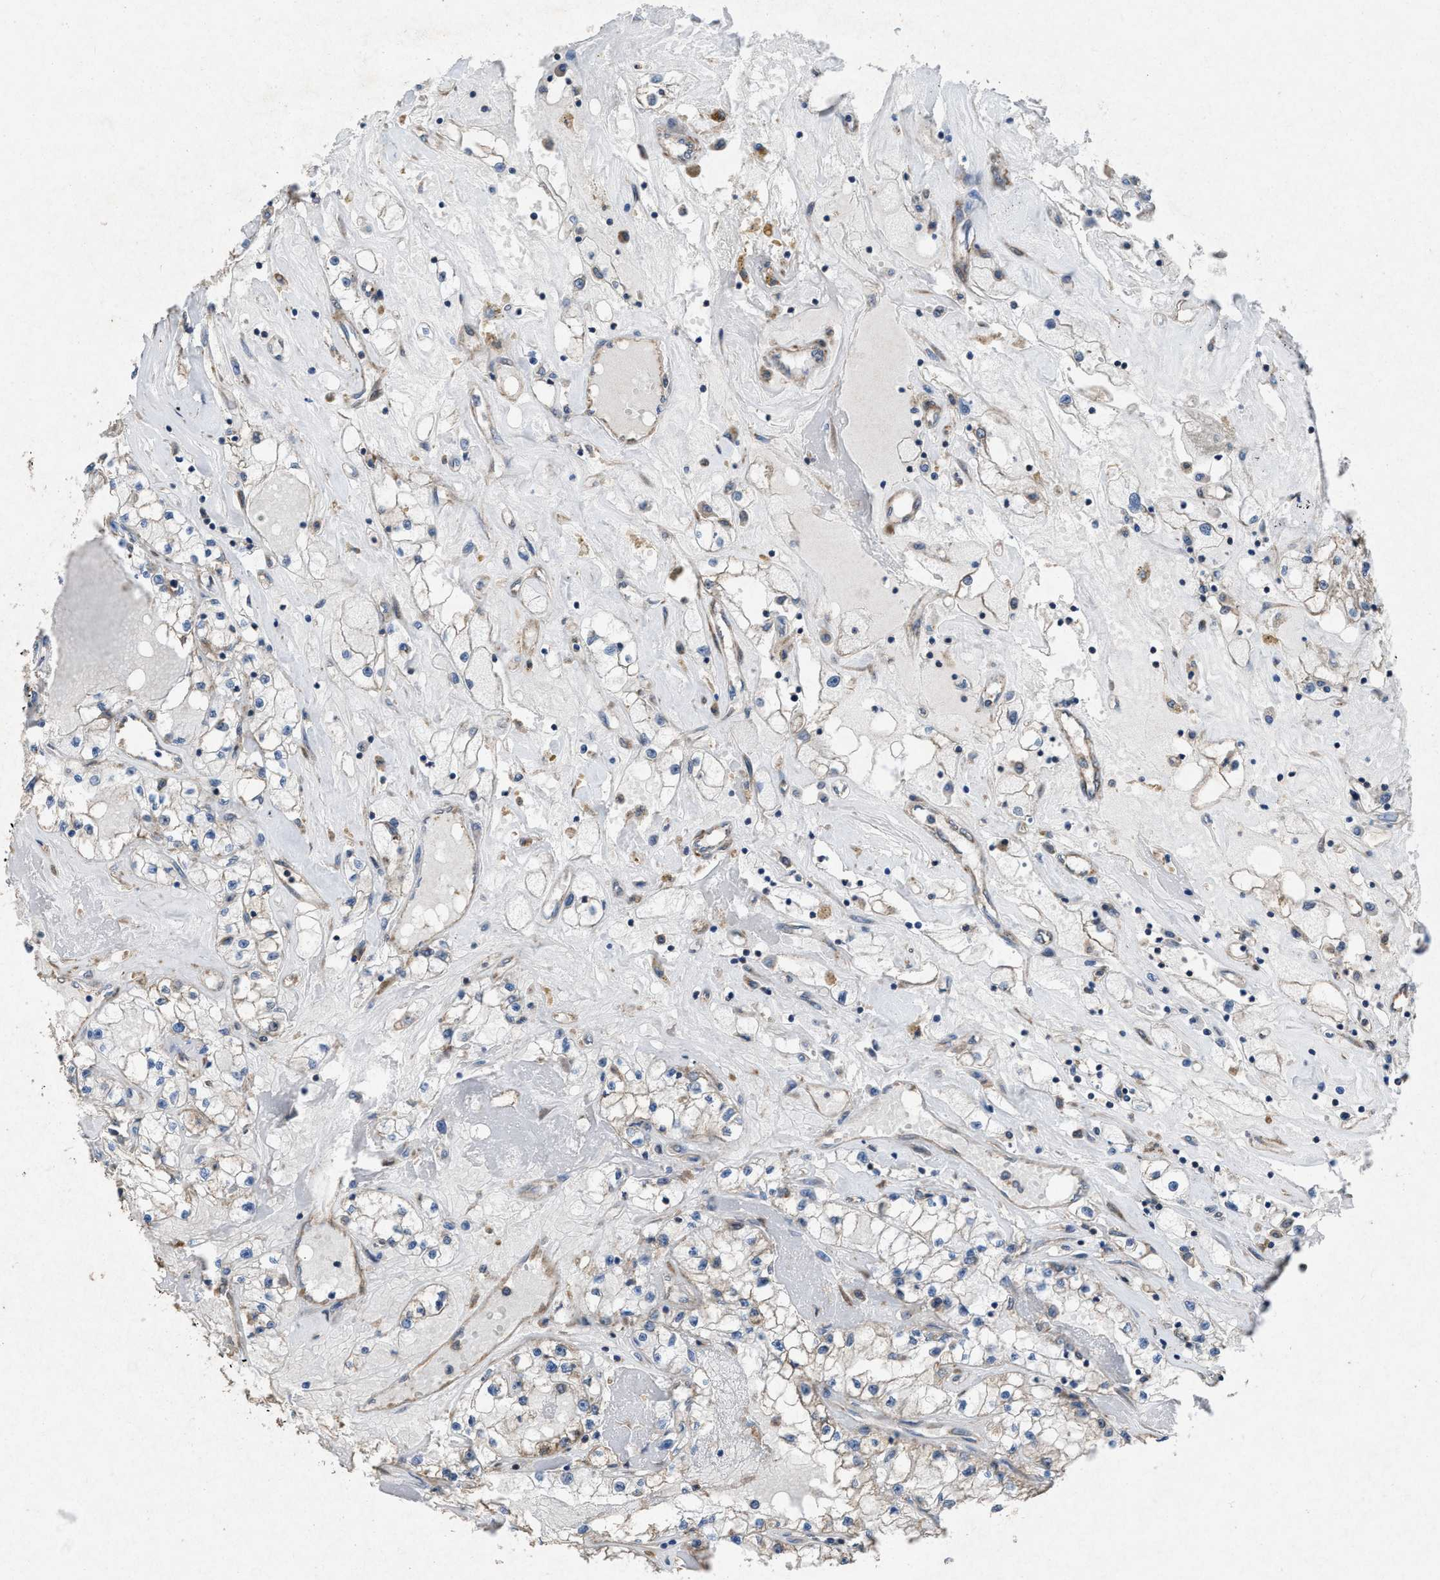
{"staining": {"intensity": "negative", "quantity": "none", "location": "none"}, "tissue": "renal cancer", "cell_type": "Tumor cells", "image_type": "cancer", "snomed": [{"axis": "morphology", "description": "Adenocarcinoma, NOS"}, {"axis": "topography", "description": "Kidney"}], "caption": "Immunohistochemistry photomicrograph of renal cancer stained for a protein (brown), which exhibits no expression in tumor cells.", "gene": "ARL6", "patient": {"sex": "male", "age": 56}}